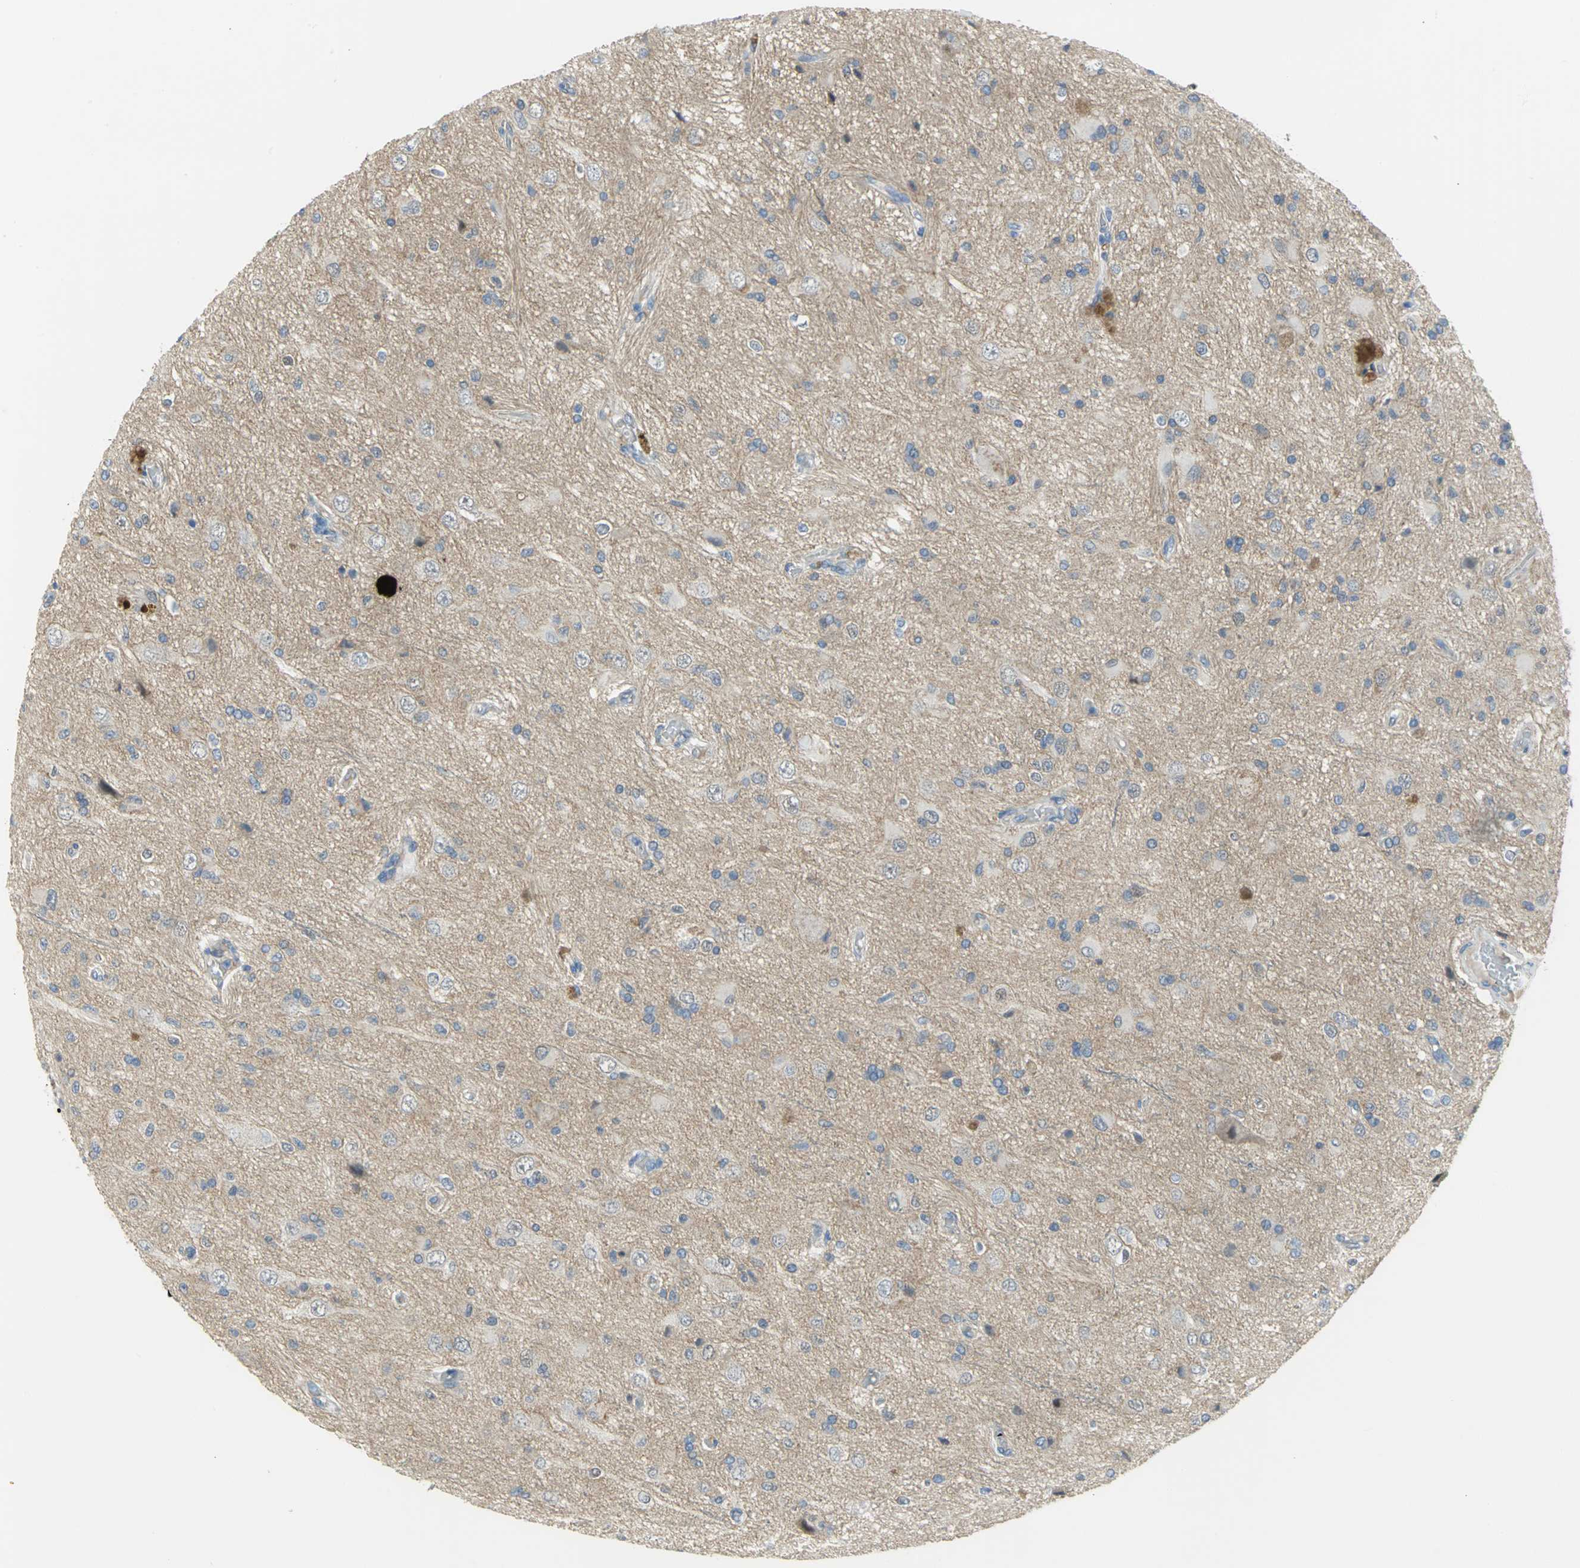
{"staining": {"intensity": "weak", "quantity": "<25%", "location": "nuclear"}, "tissue": "glioma", "cell_type": "Tumor cells", "image_type": "cancer", "snomed": [{"axis": "morphology", "description": "Glioma, malignant, High grade"}, {"axis": "topography", "description": "Brain"}], "caption": "The photomicrograph demonstrates no significant expression in tumor cells of glioma.", "gene": "HTR1F", "patient": {"sex": "male", "age": 47}}